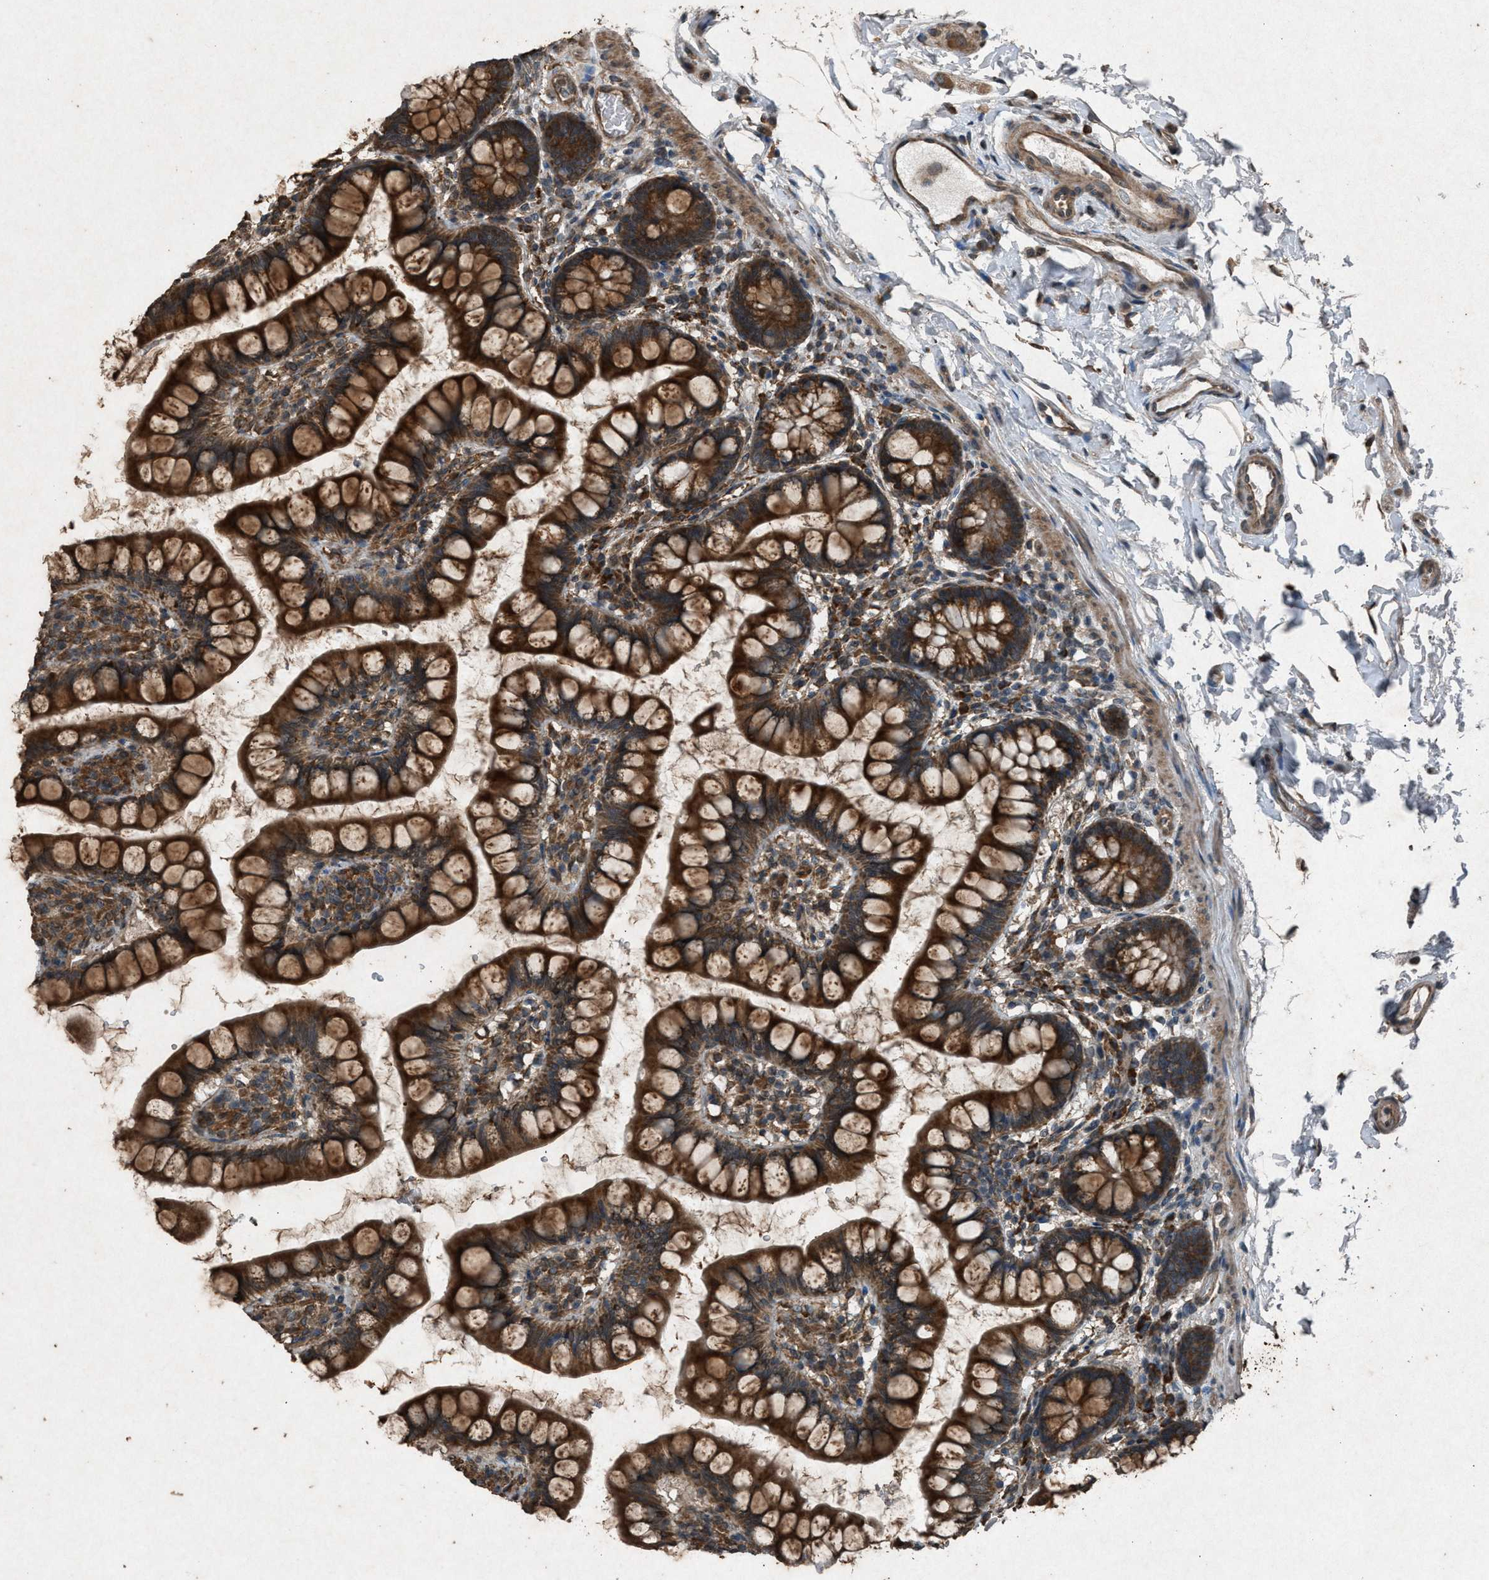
{"staining": {"intensity": "strong", "quantity": ">75%", "location": "cytoplasmic/membranous"}, "tissue": "small intestine", "cell_type": "Glandular cells", "image_type": "normal", "snomed": [{"axis": "morphology", "description": "Normal tissue, NOS"}, {"axis": "topography", "description": "Small intestine"}], "caption": "DAB immunohistochemical staining of benign small intestine exhibits strong cytoplasmic/membranous protein staining in about >75% of glandular cells.", "gene": "CALR", "patient": {"sex": "female", "age": 58}}